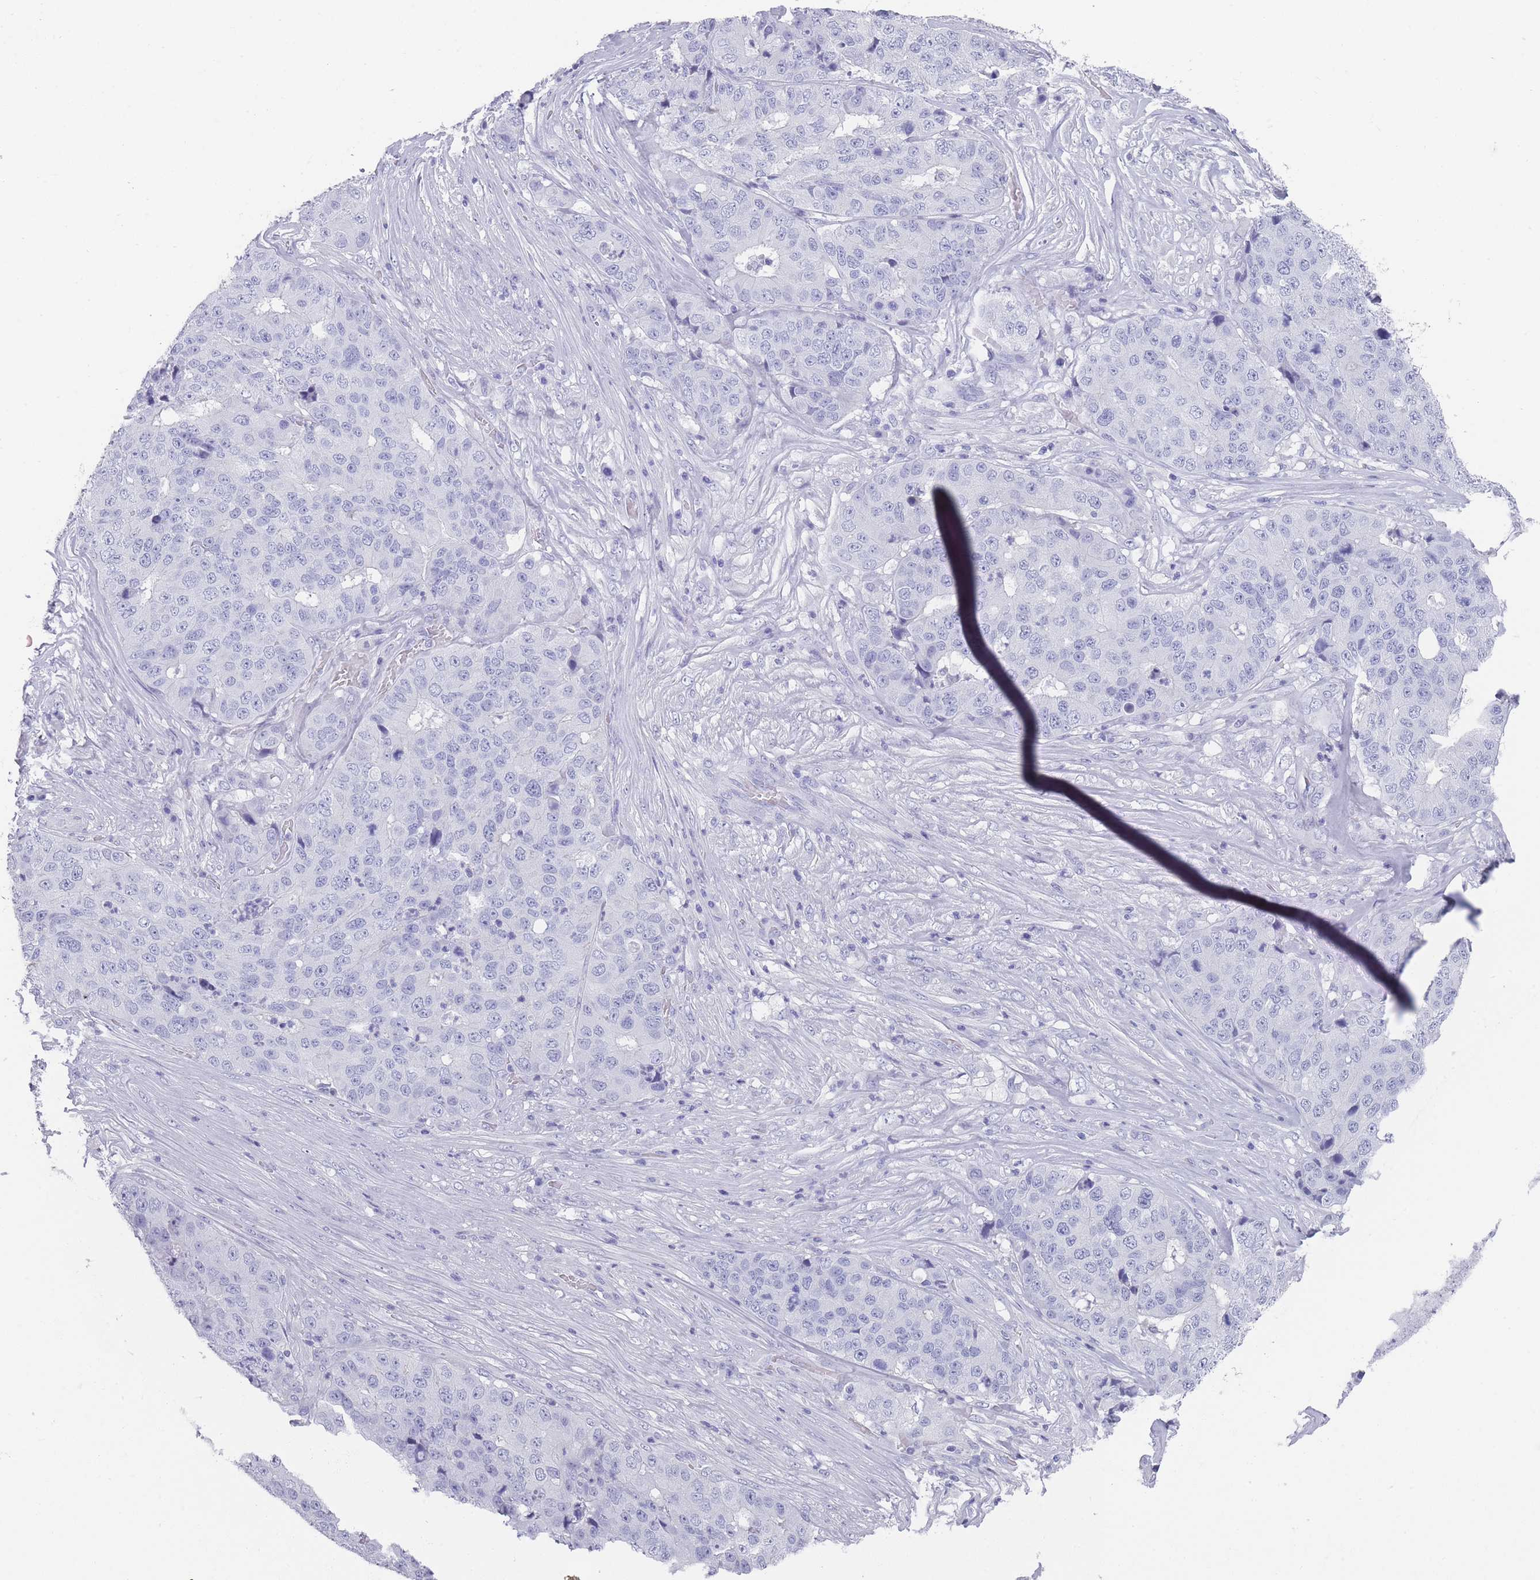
{"staining": {"intensity": "negative", "quantity": "none", "location": "none"}, "tissue": "stomach cancer", "cell_type": "Tumor cells", "image_type": "cancer", "snomed": [{"axis": "morphology", "description": "Adenocarcinoma, NOS"}, {"axis": "topography", "description": "Stomach"}], "caption": "Immunohistochemical staining of stomach cancer displays no significant positivity in tumor cells.", "gene": "RAB2B", "patient": {"sex": "male", "age": 71}}